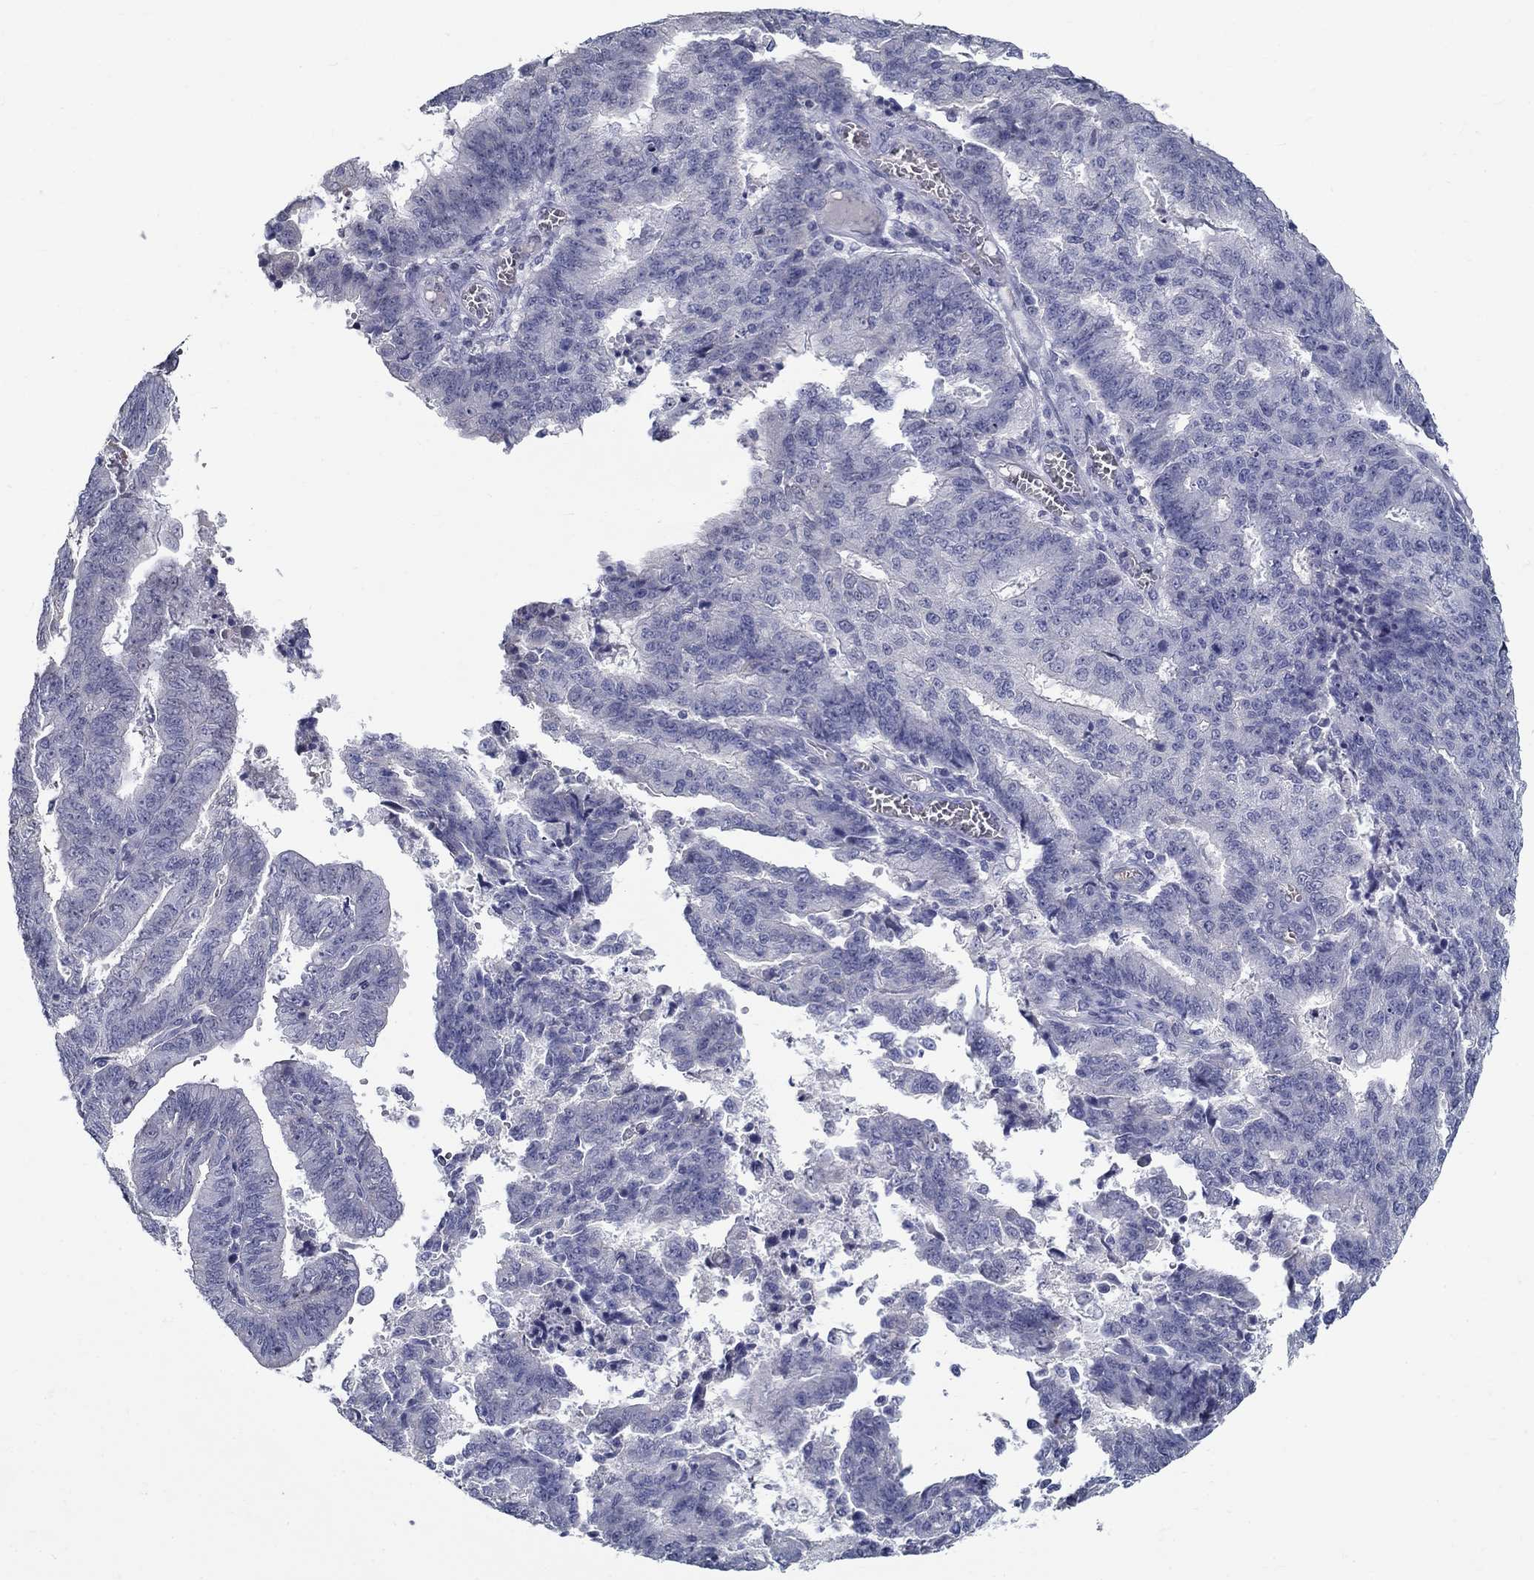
{"staining": {"intensity": "negative", "quantity": "none", "location": "none"}, "tissue": "endometrial cancer", "cell_type": "Tumor cells", "image_type": "cancer", "snomed": [{"axis": "morphology", "description": "Adenocarcinoma, NOS"}, {"axis": "topography", "description": "Endometrium"}], "caption": "DAB immunohistochemical staining of human adenocarcinoma (endometrial) displays no significant expression in tumor cells.", "gene": "GUCA1A", "patient": {"sex": "female", "age": 82}}